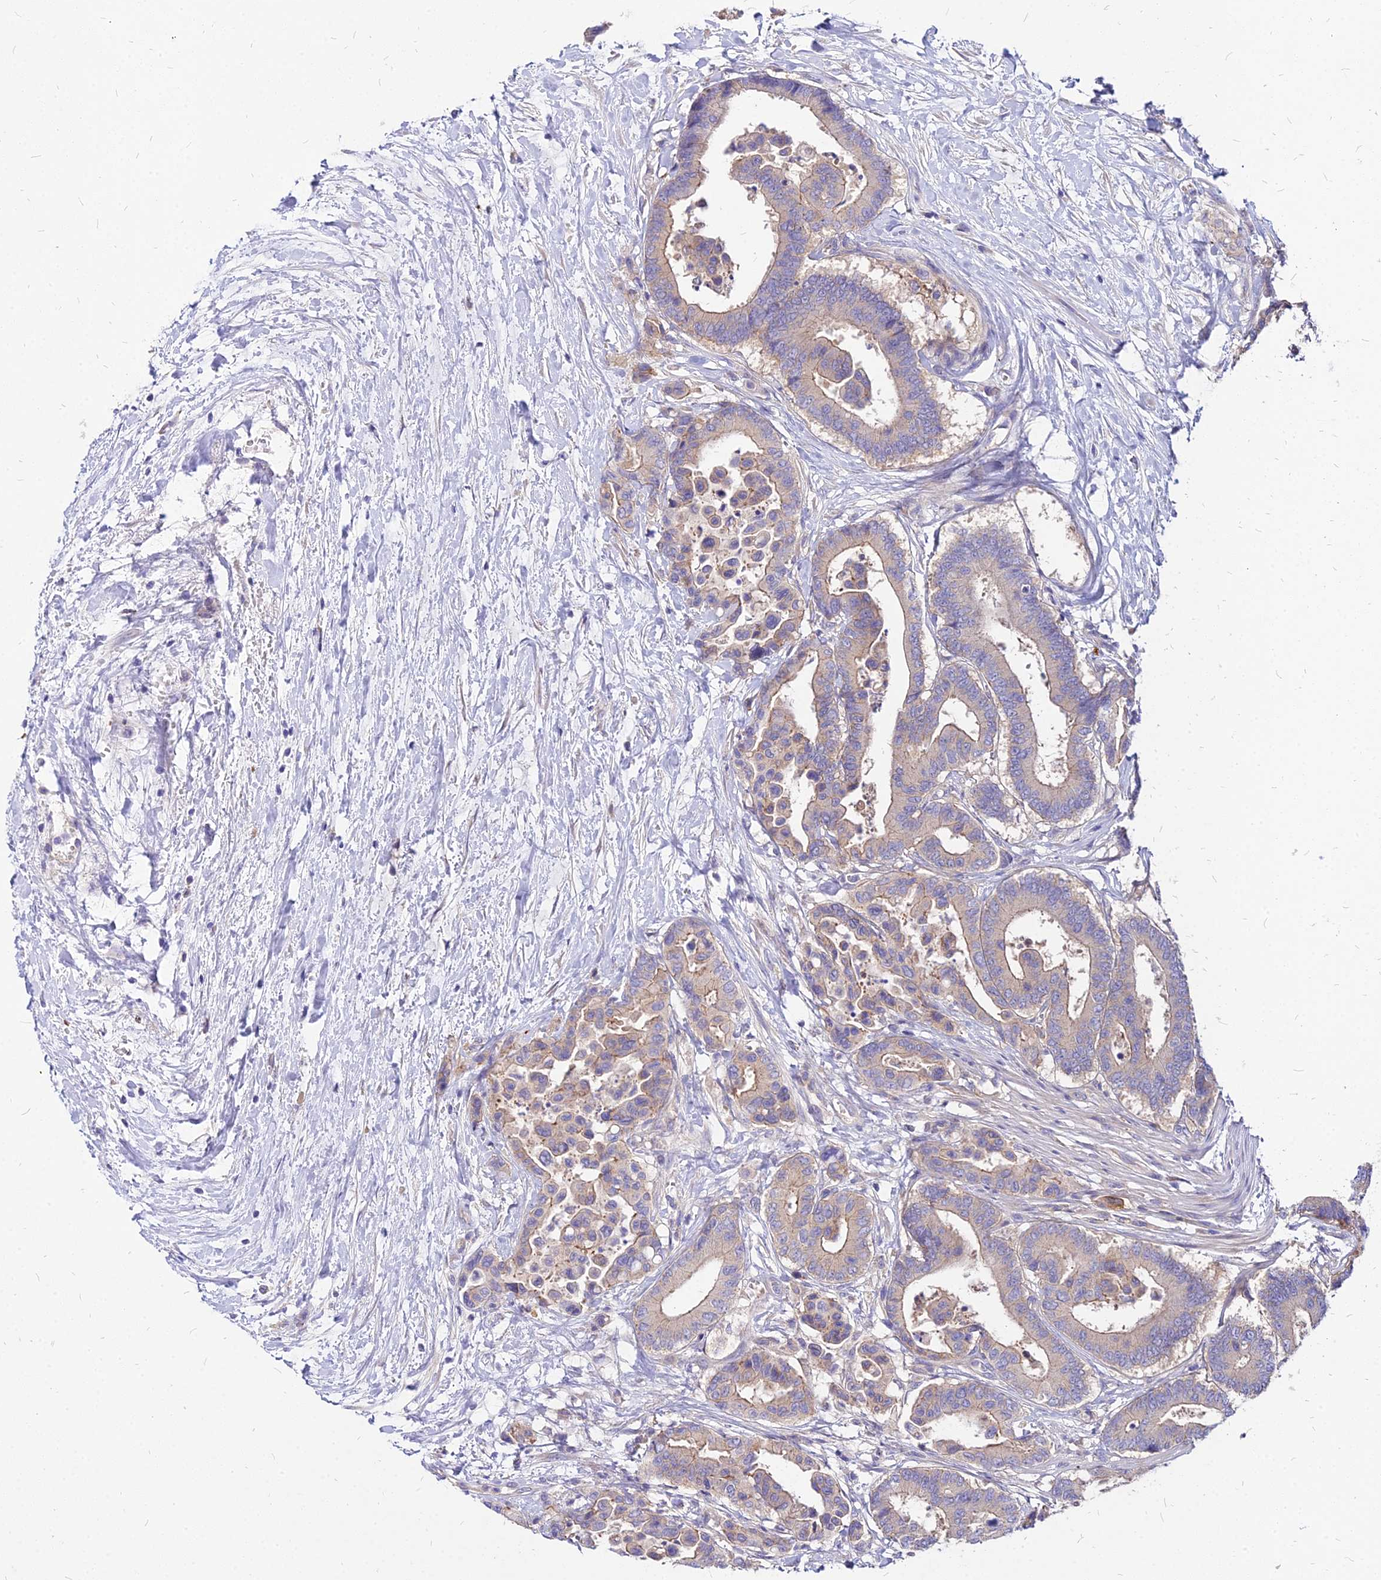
{"staining": {"intensity": "weak", "quantity": "25%-75%", "location": "cytoplasmic/membranous"}, "tissue": "colorectal cancer", "cell_type": "Tumor cells", "image_type": "cancer", "snomed": [{"axis": "morphology", "description": "Normal tissue, NOS"}, {"axis": "morphology", "description": "Adenocarcinoma, NOS"}, {"axis": "topography", "description": "Colon"}], "caption": "Weak cytoplasmic/membranous protein staining is present in about 25%-75% of tumor cells in adenocarcinoma (colorectal).", "gene": "COMMD10", "patient": {"sex": "male", "age": 82}}